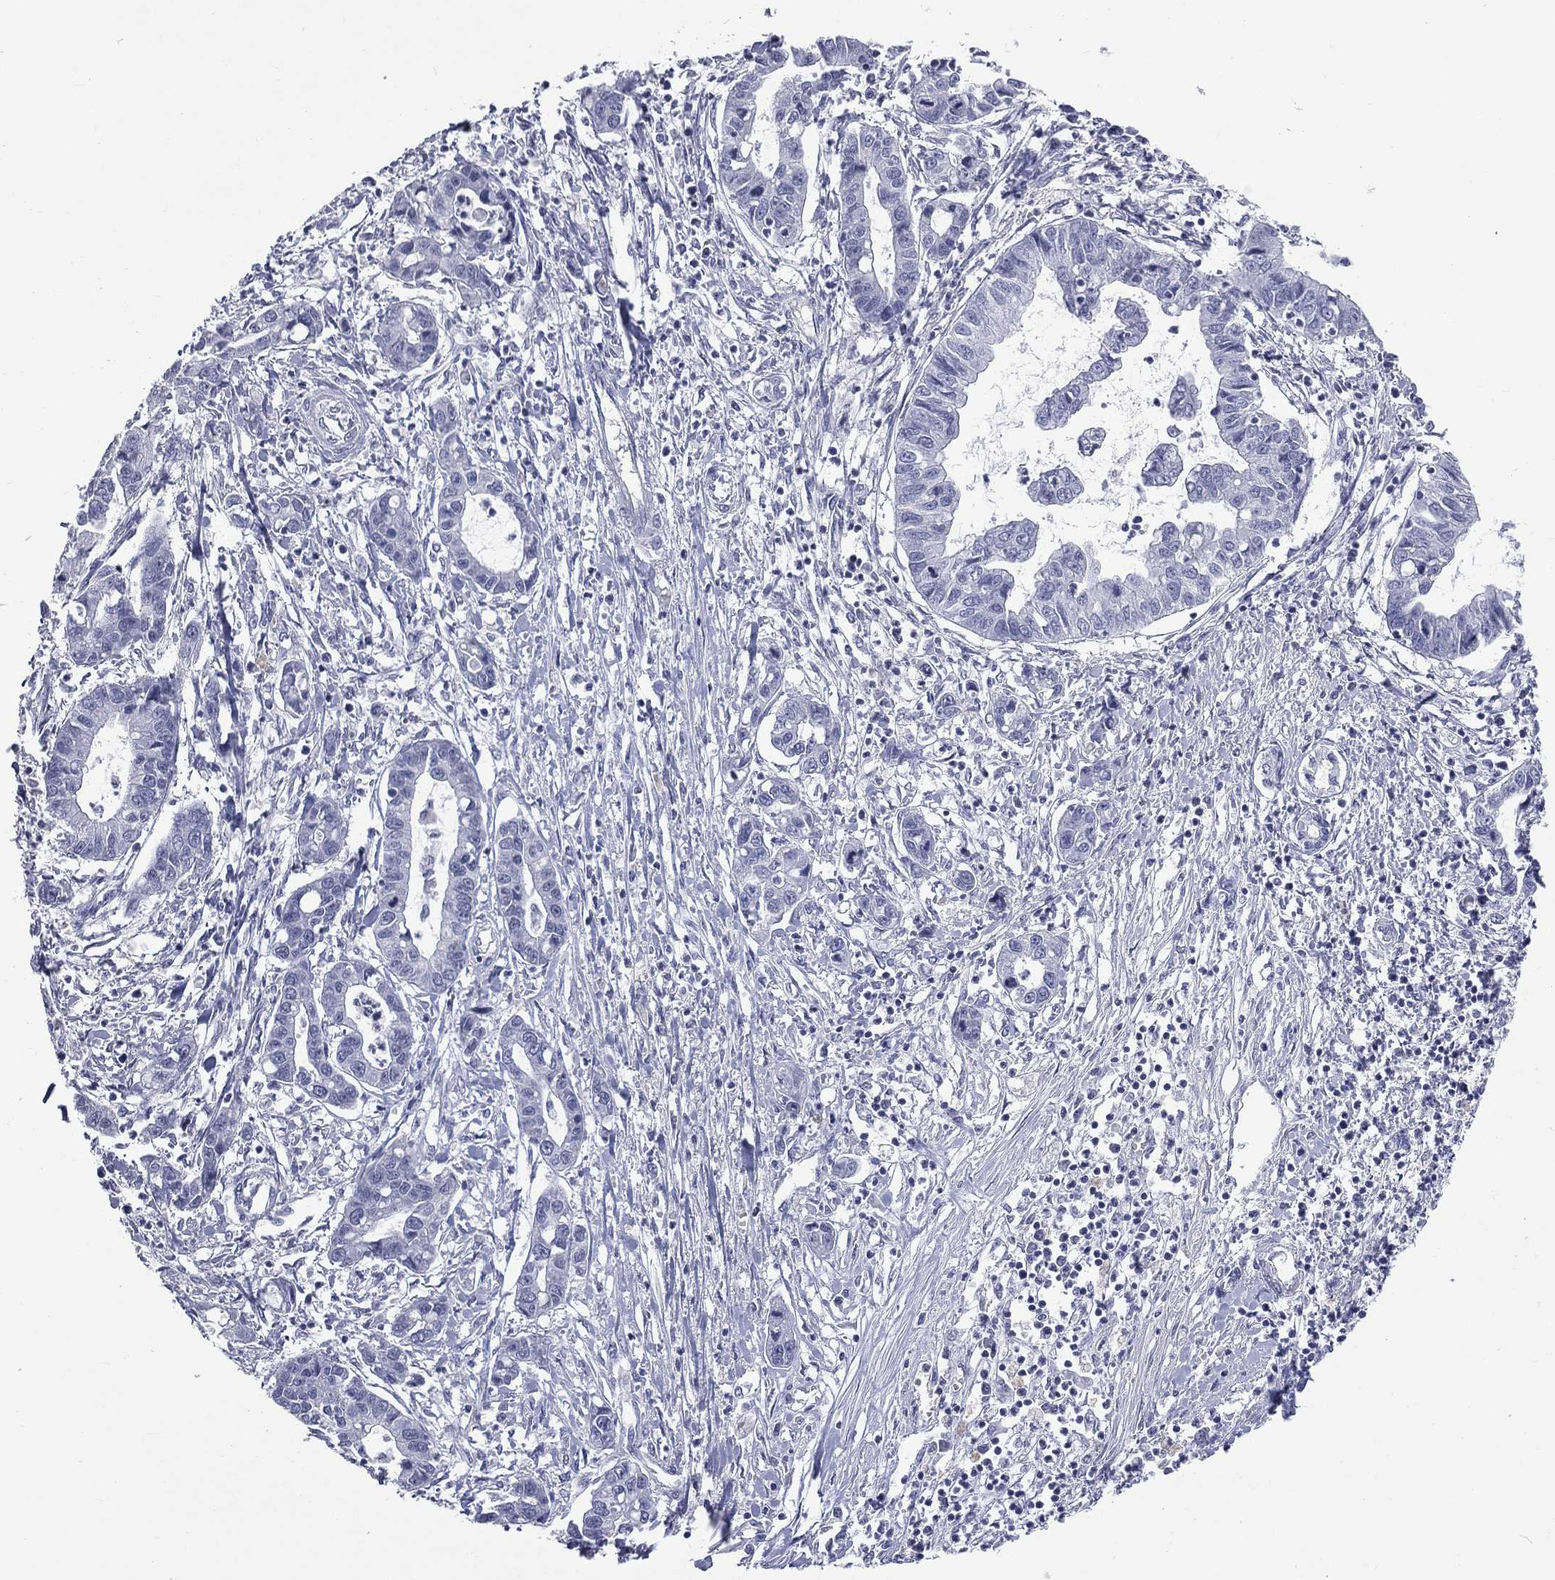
{"staining": {"intensity": "negative", "quantity": "none", "location": "none"}, "tissue": "liver cancer", "cell_type": "Tumor cells", "image_type": "cancer", "snomed": [{"axis": "morphology", "description": "Cholangiocarcinoma"}, {"axis": "topography", "description": "Liver"}], "caption": "Immunohistochemistry (IHC) of human liver cancer (cholangiocarcinoma) shows no staining in tumor cells.", "gene": "SSX1", "patient": {"sex": "male", "age": 58}}